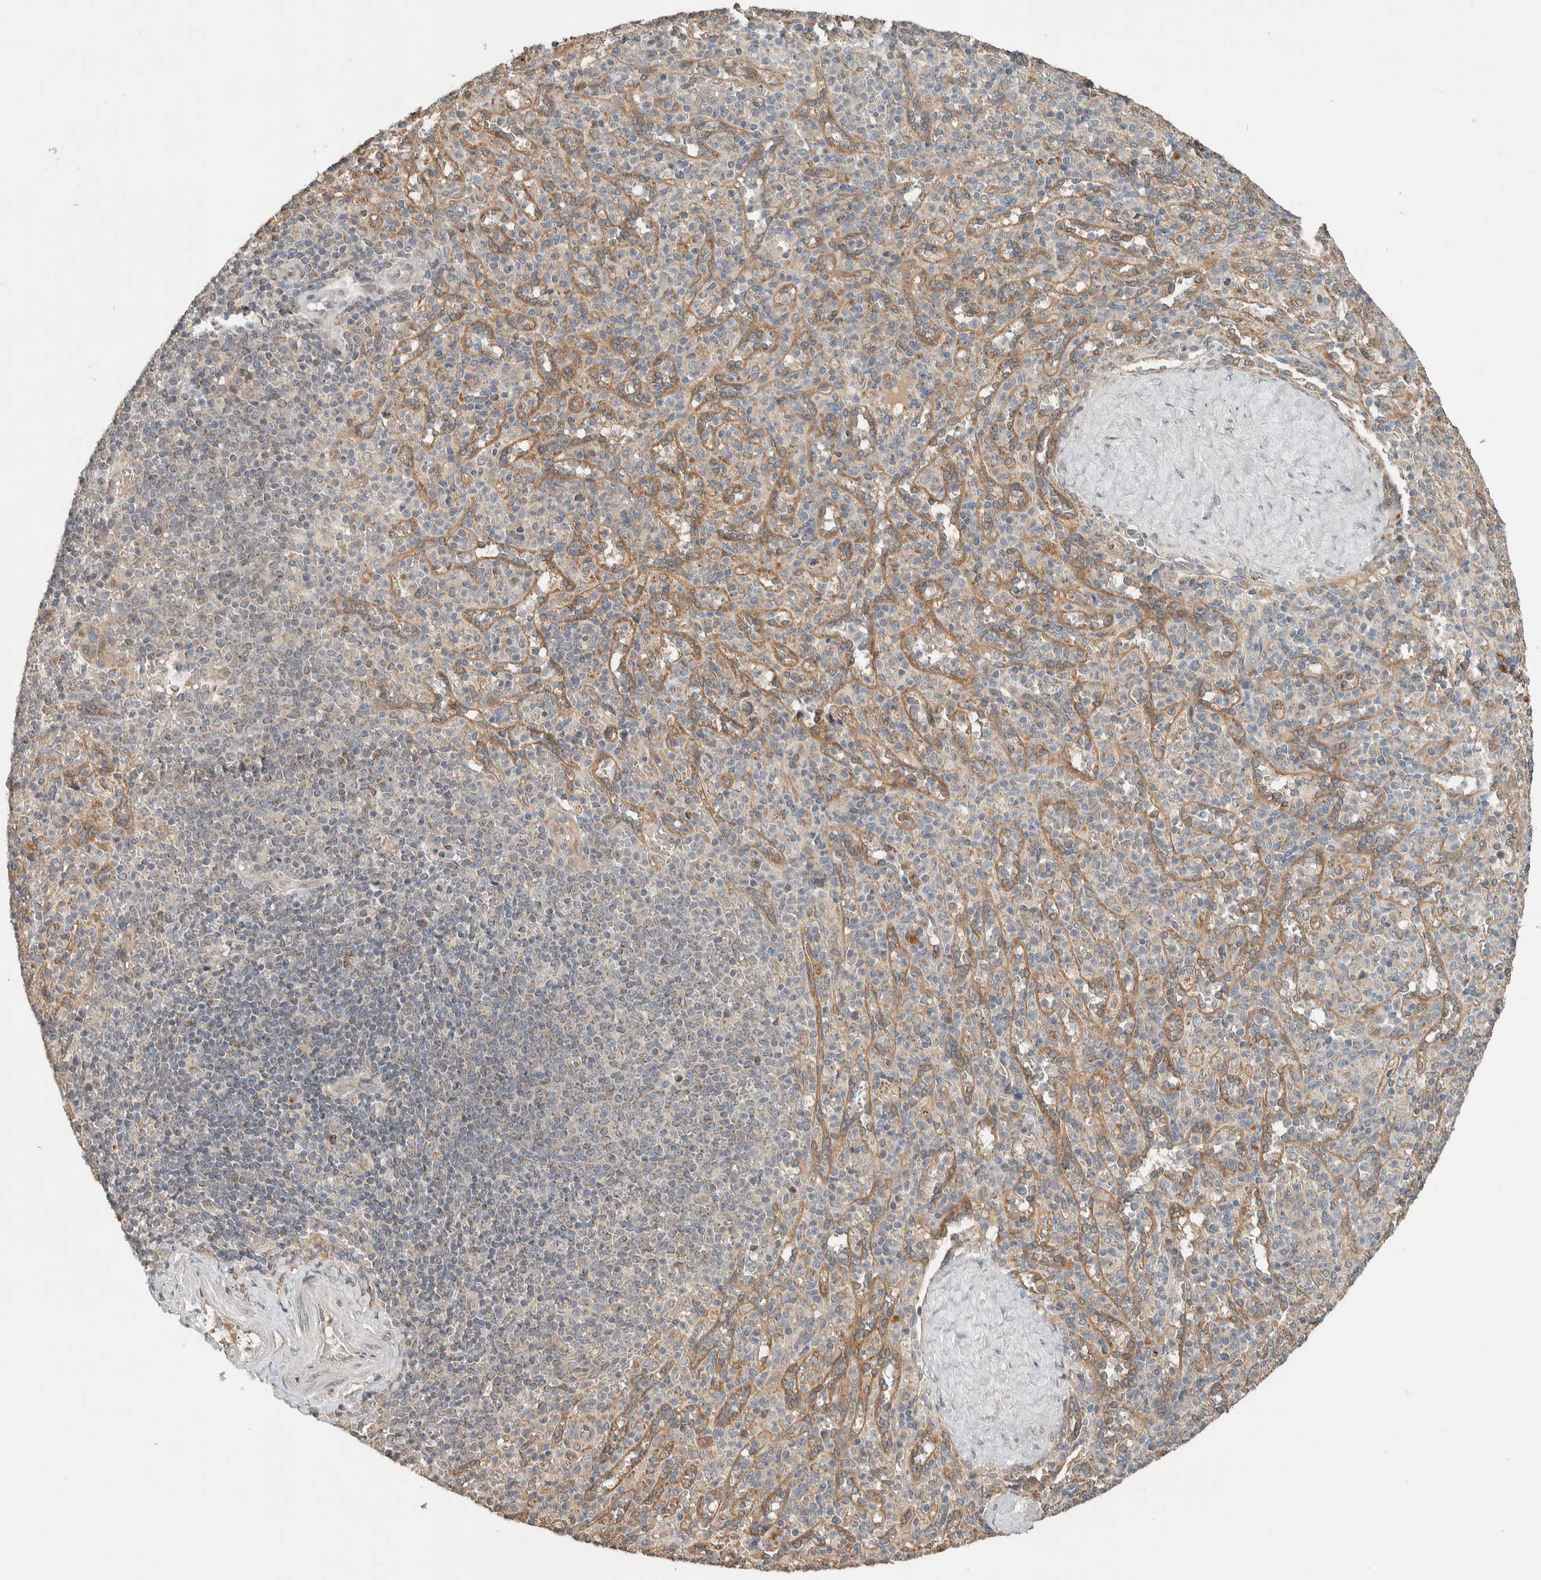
{"staining": {"intensity": "negative", "quantity": "none", "location": "none"}, "tissue": "spleen", "cell_type": "Cells in red pulp", "image_type": "normal", "snomed": [{"axis": "morphology", "description": "Normal tissue, NOS"}, {"axis": "topography", "description": "Spleen"}], "caption": "DAB immunohistochemical staining of benign human spleen exhibits no significant staining in cells in red pulp.", "gene": "NBR1", "patient": {"sex": "male", "age": 36}}